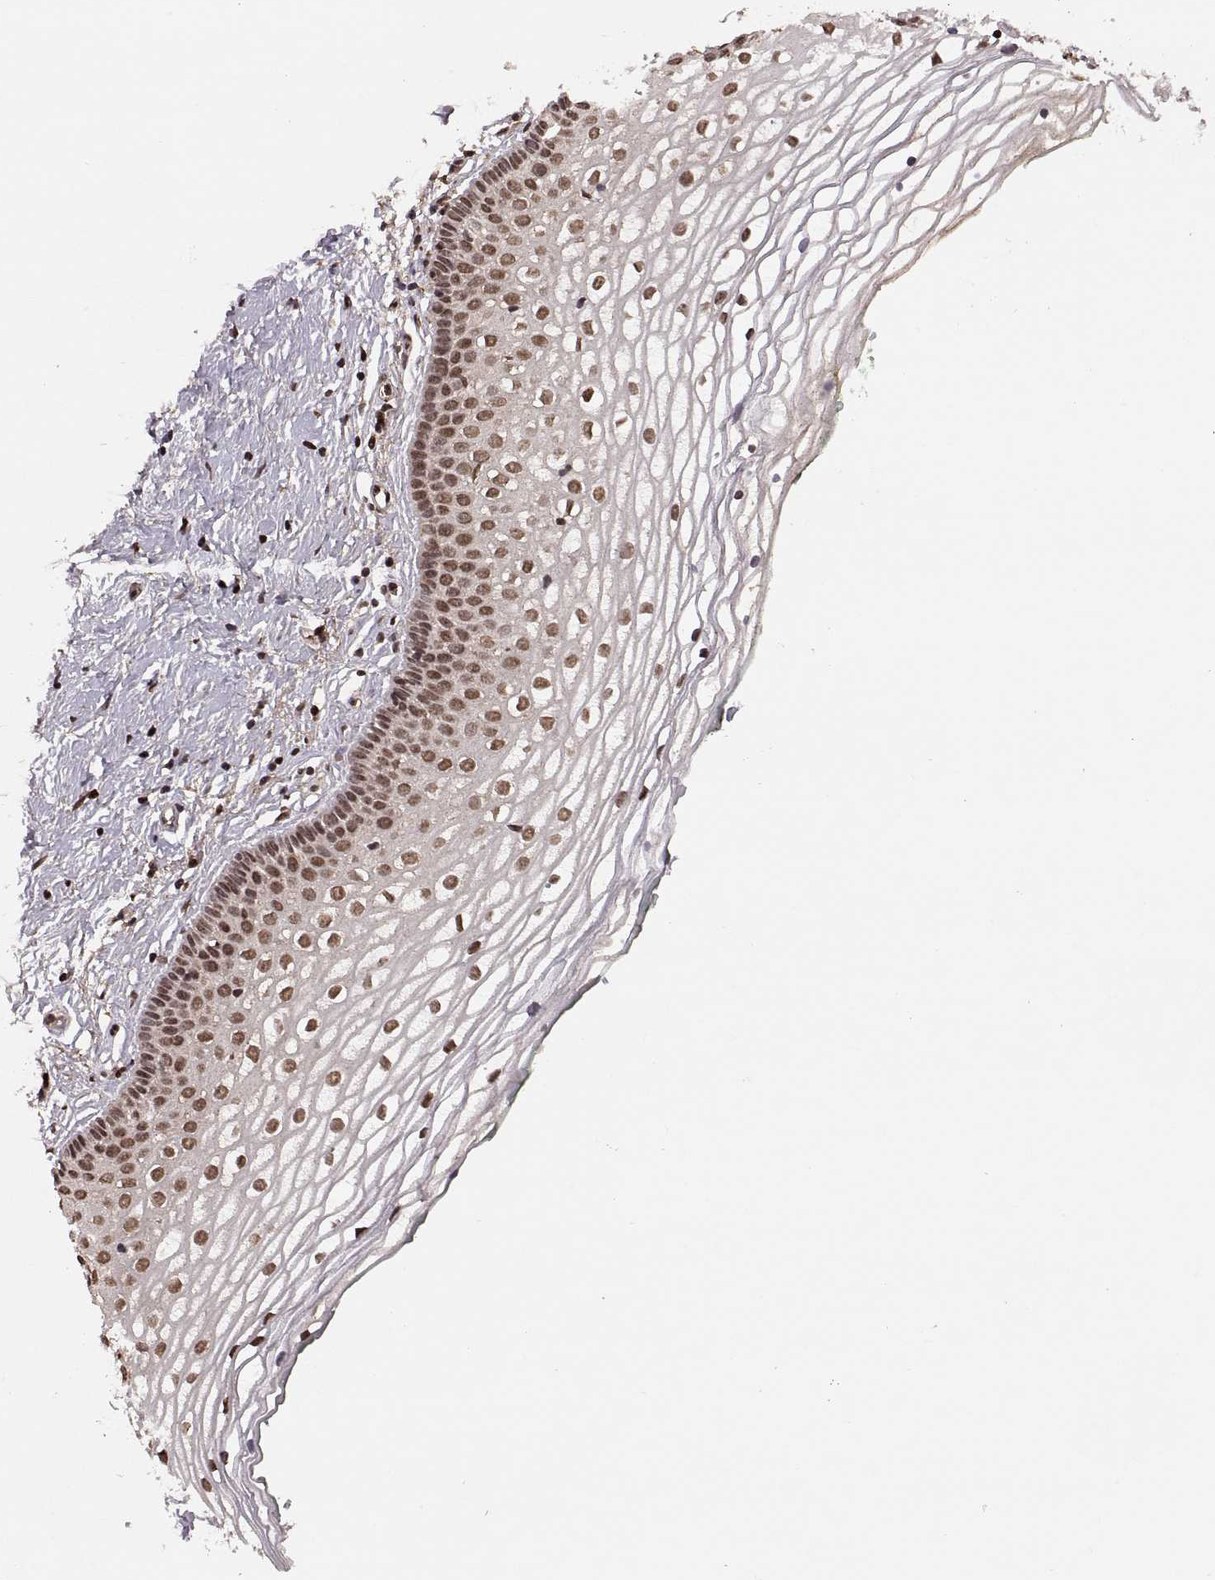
{"staining": {"intensity": "strong", "quantity": ">75%", "location": "nuclear"}, "tissue": "vagina", "cell_type": "Squamous epithelial cells", "image_type": "normal", "snomed": [{"axis": "morphology", "description": "Normal tissue, NOS"}, {"axis": "topography", "description": "Vagina"}], "caption": "Protein expression analysis of unremarkable vagina exhibits strong nuclear positivity in approximately >75% of squamous epithelial cells. The staining was performed using DAB (3,3'-diaminobenzidine) to visualize the protein expression in brown, while the nuclei were stained in blue with hematoxylin (Magnification: 20x).", "gene": "RFT1", "patient": {"sex": "female", "age": 36}}